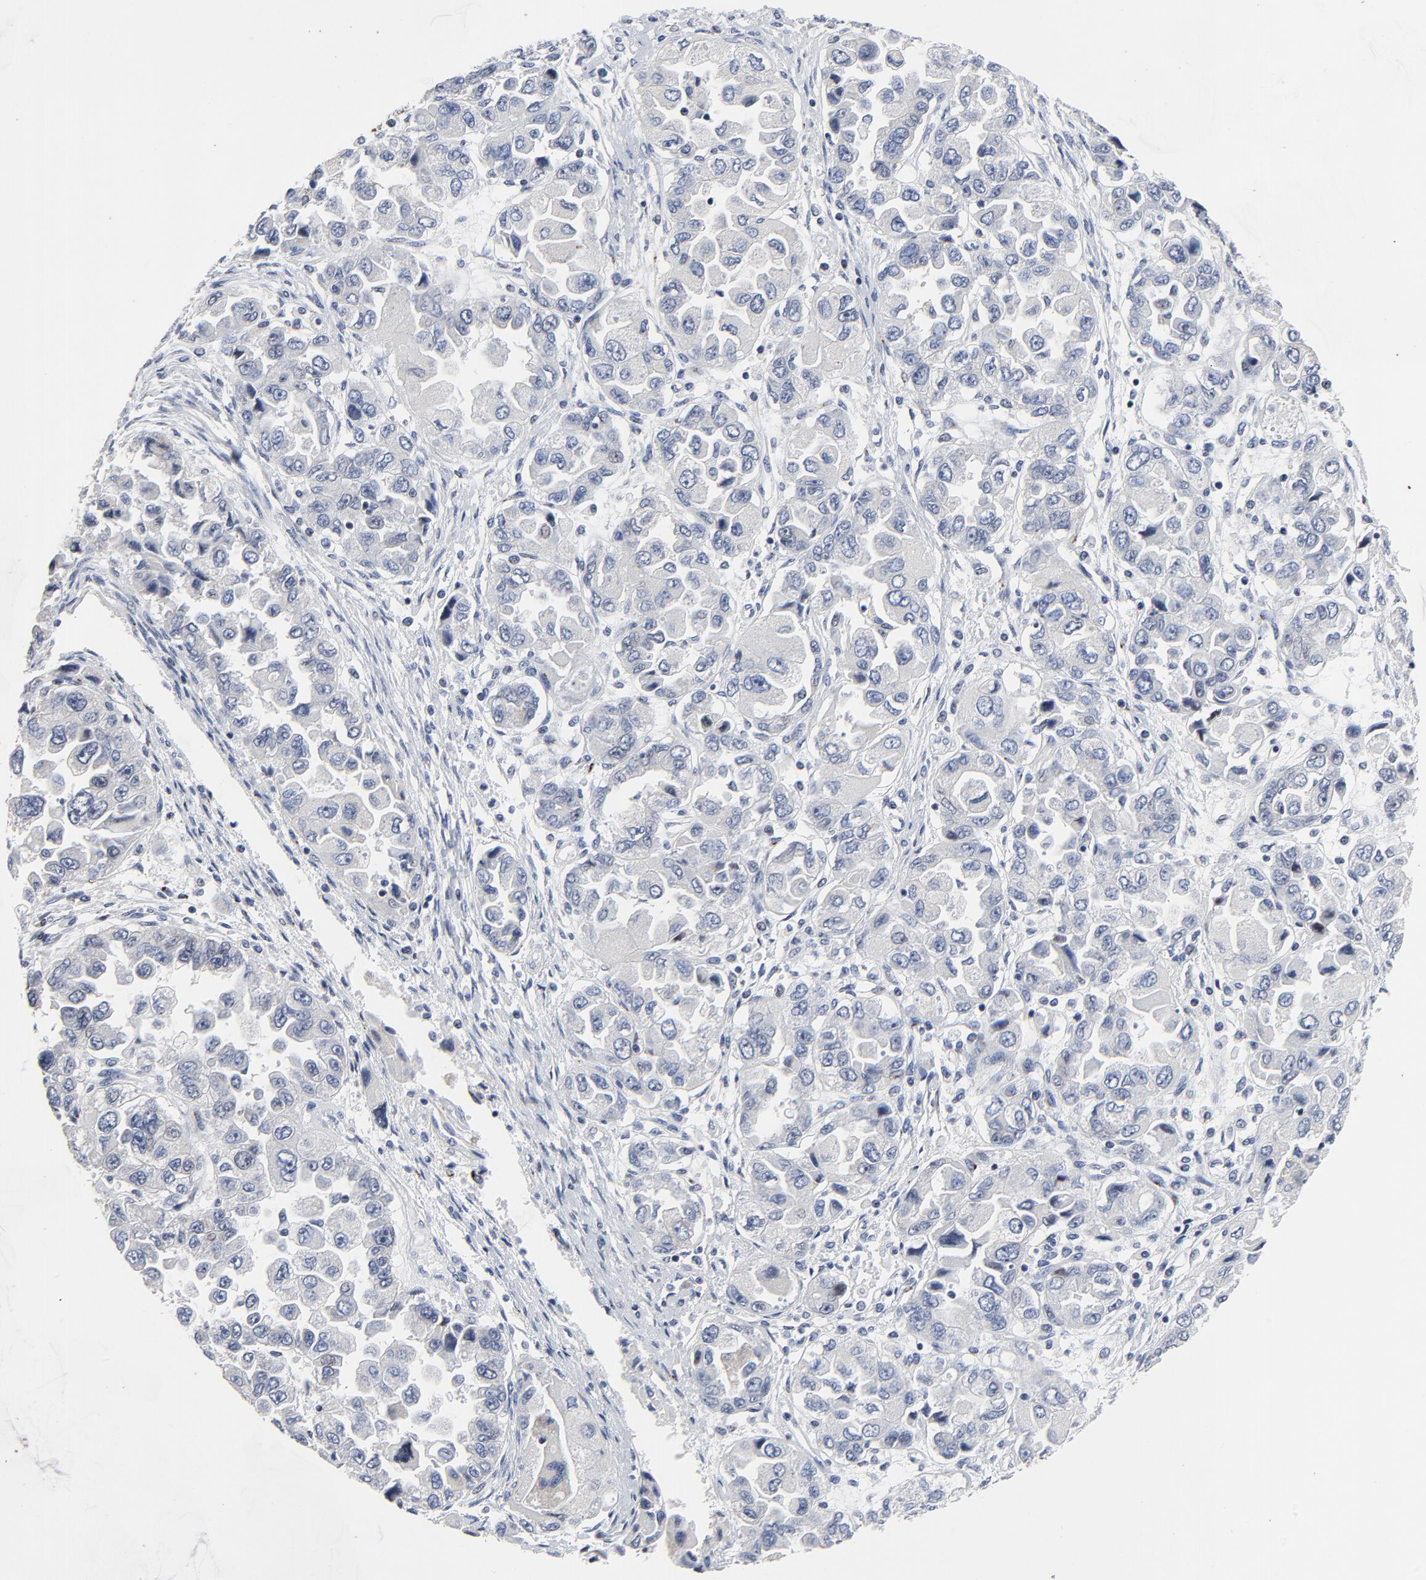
{"staining": {"intensity": "negative", "quantity": "none", "location": "none"}, "tissue": "ovarian cancer", "cell_type": "Tumor cells", "image_type": "cancer", "snomed": [{"axis": "morphology", "description": "Cystadenocarcinoma, serous, NOS"}, {"axis": "topography", "description": "Ovary"}], "caption": "Ovarian cancer was stained to show a protein in brown. There is no significant positivity in tumor cells.", "gene": "LNX1", "patient": {"sex": "female", "age": 84}}